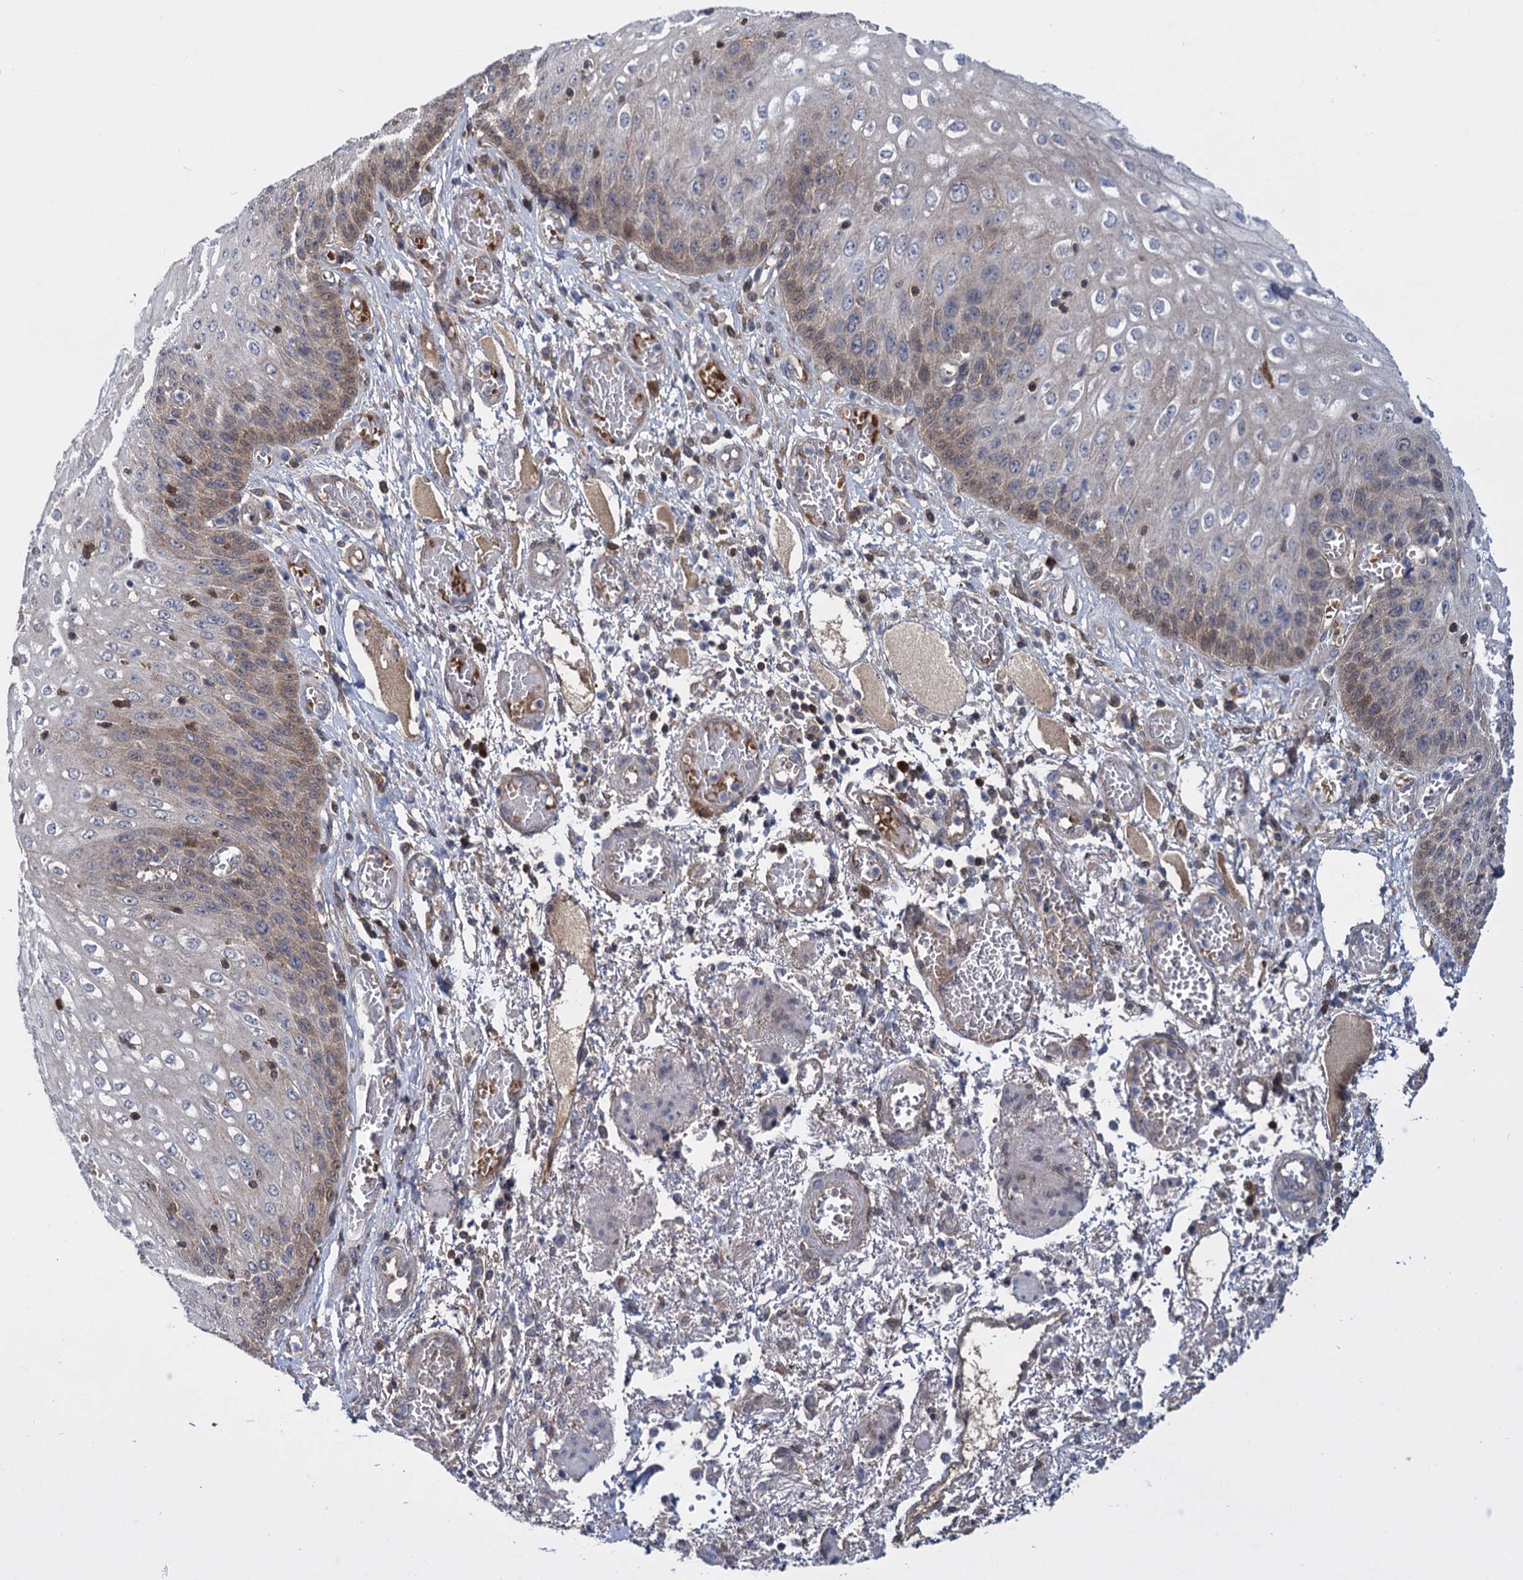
{"staining": {"intensity": "weak", "quantity": "25%-75%", "location": "cytoplasmic/membranous"}, "tissue": "esophagus", "cell_type": "Squamous epithelial cells", "image_type": "normal", "snomed": [{"axis": "morphology", "description": "Normal tissue, NOS"}, {"axis": "topography", "description": "Esophagus"}], "caption": "Weak cytoplasmic/membranous protein positivity is appreciated in about 25%-75% of squamous epithelial cells in esophagus.", "gene": "GLO1", "patient": {"sex": "male", "age": 81}}